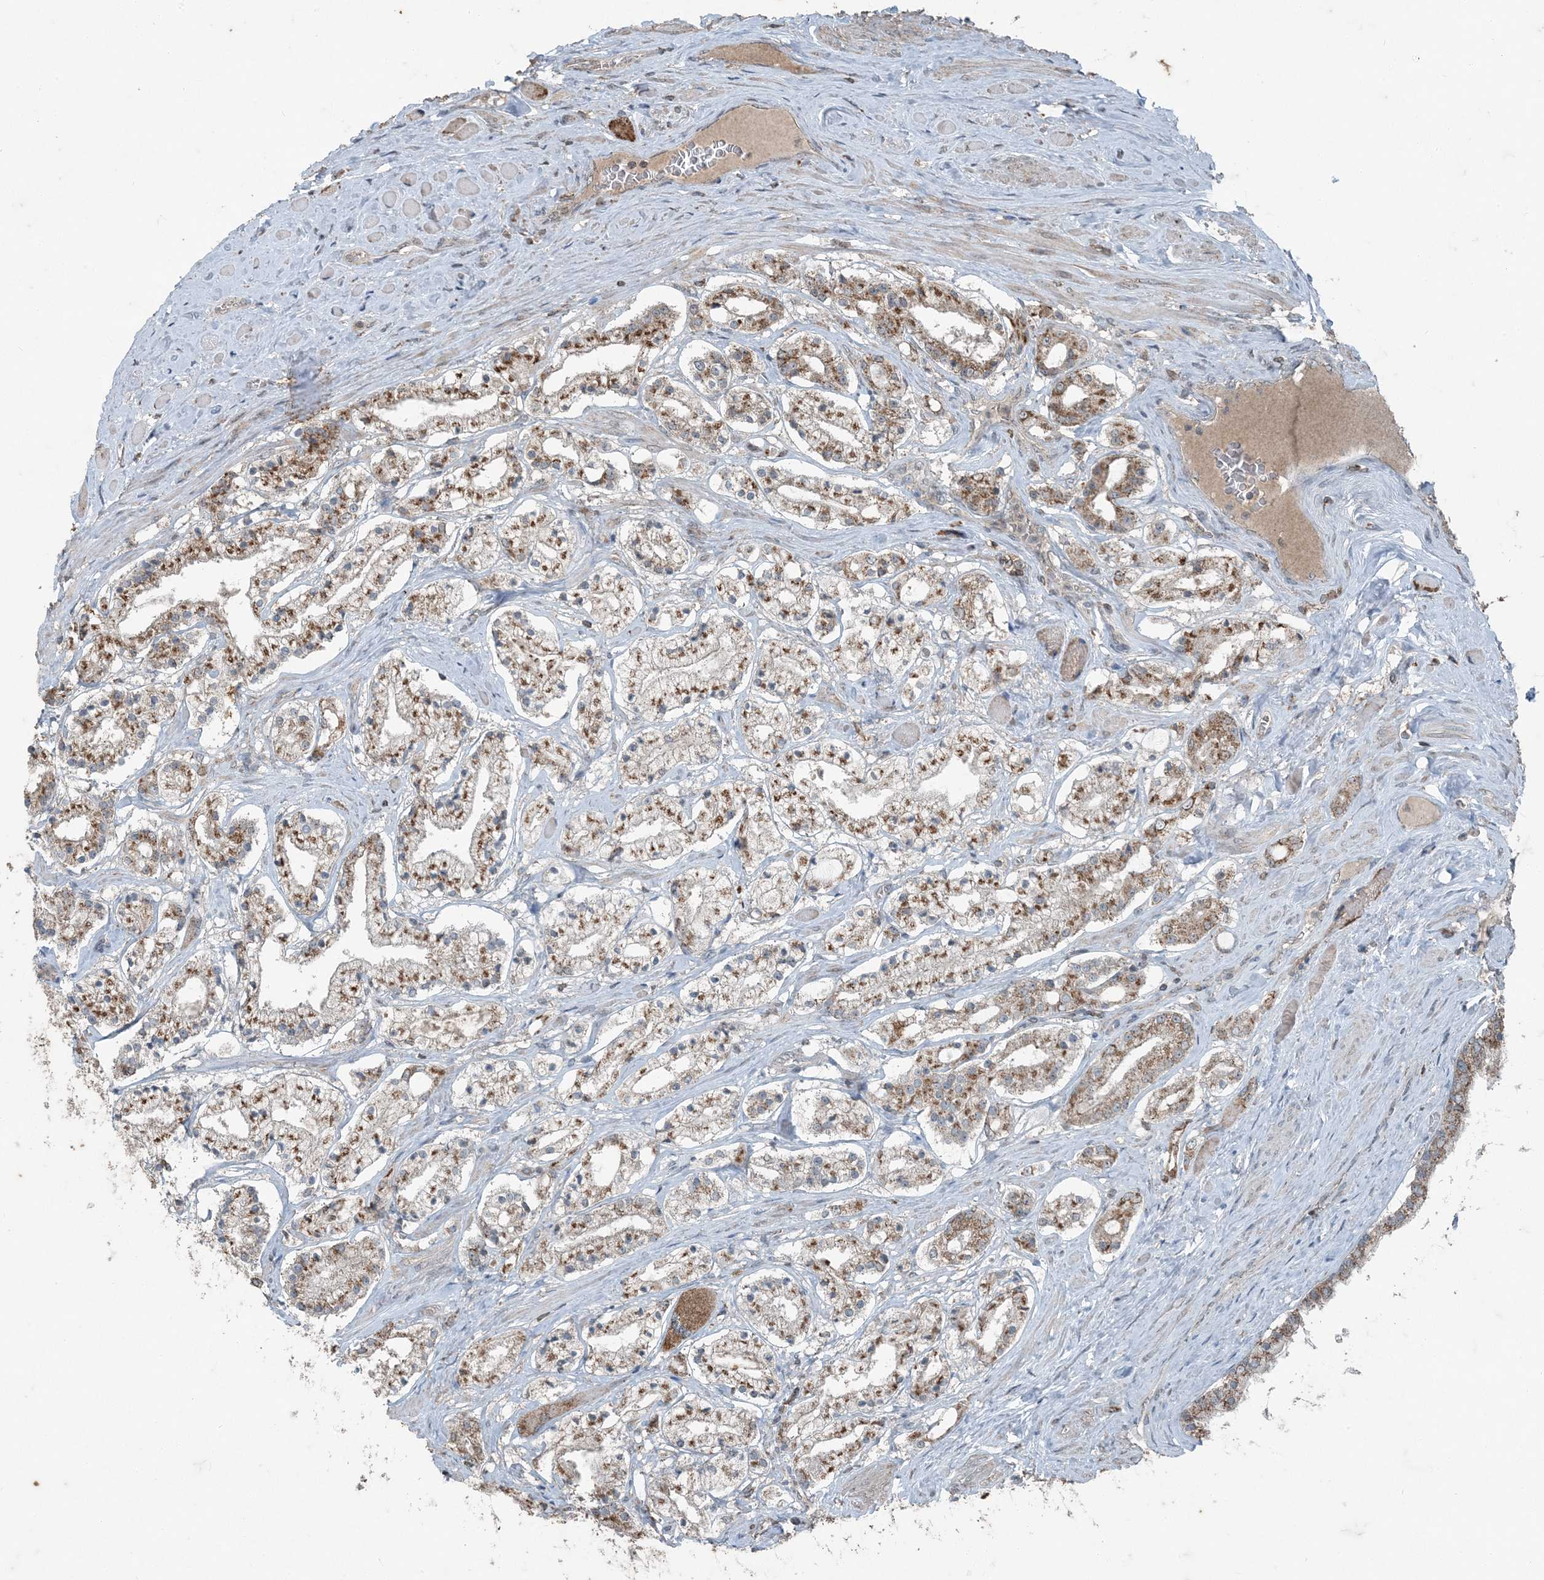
{"staining": {"intensity": "moderate", "quantity": ">75%", "location": "cytoplasmic/membranous"}, "tissue": "prostate cancer", "cell_type": "Tumor cells", "image_type": "cancer", "snomed": [{"axis": "morphology", "description": "Adenocarcinoma, High grade"}, {"axis": "topography", "description": "Prostate"}], "caption": "Protein staining of prostate adenocarcinoma (high-grade) tissue reveals moderate cytoplasmic/membranous positivity in approximately >75% of tumor cells.", "gene": "GNL1", "patient": {"sex": "male", "age": 64}}